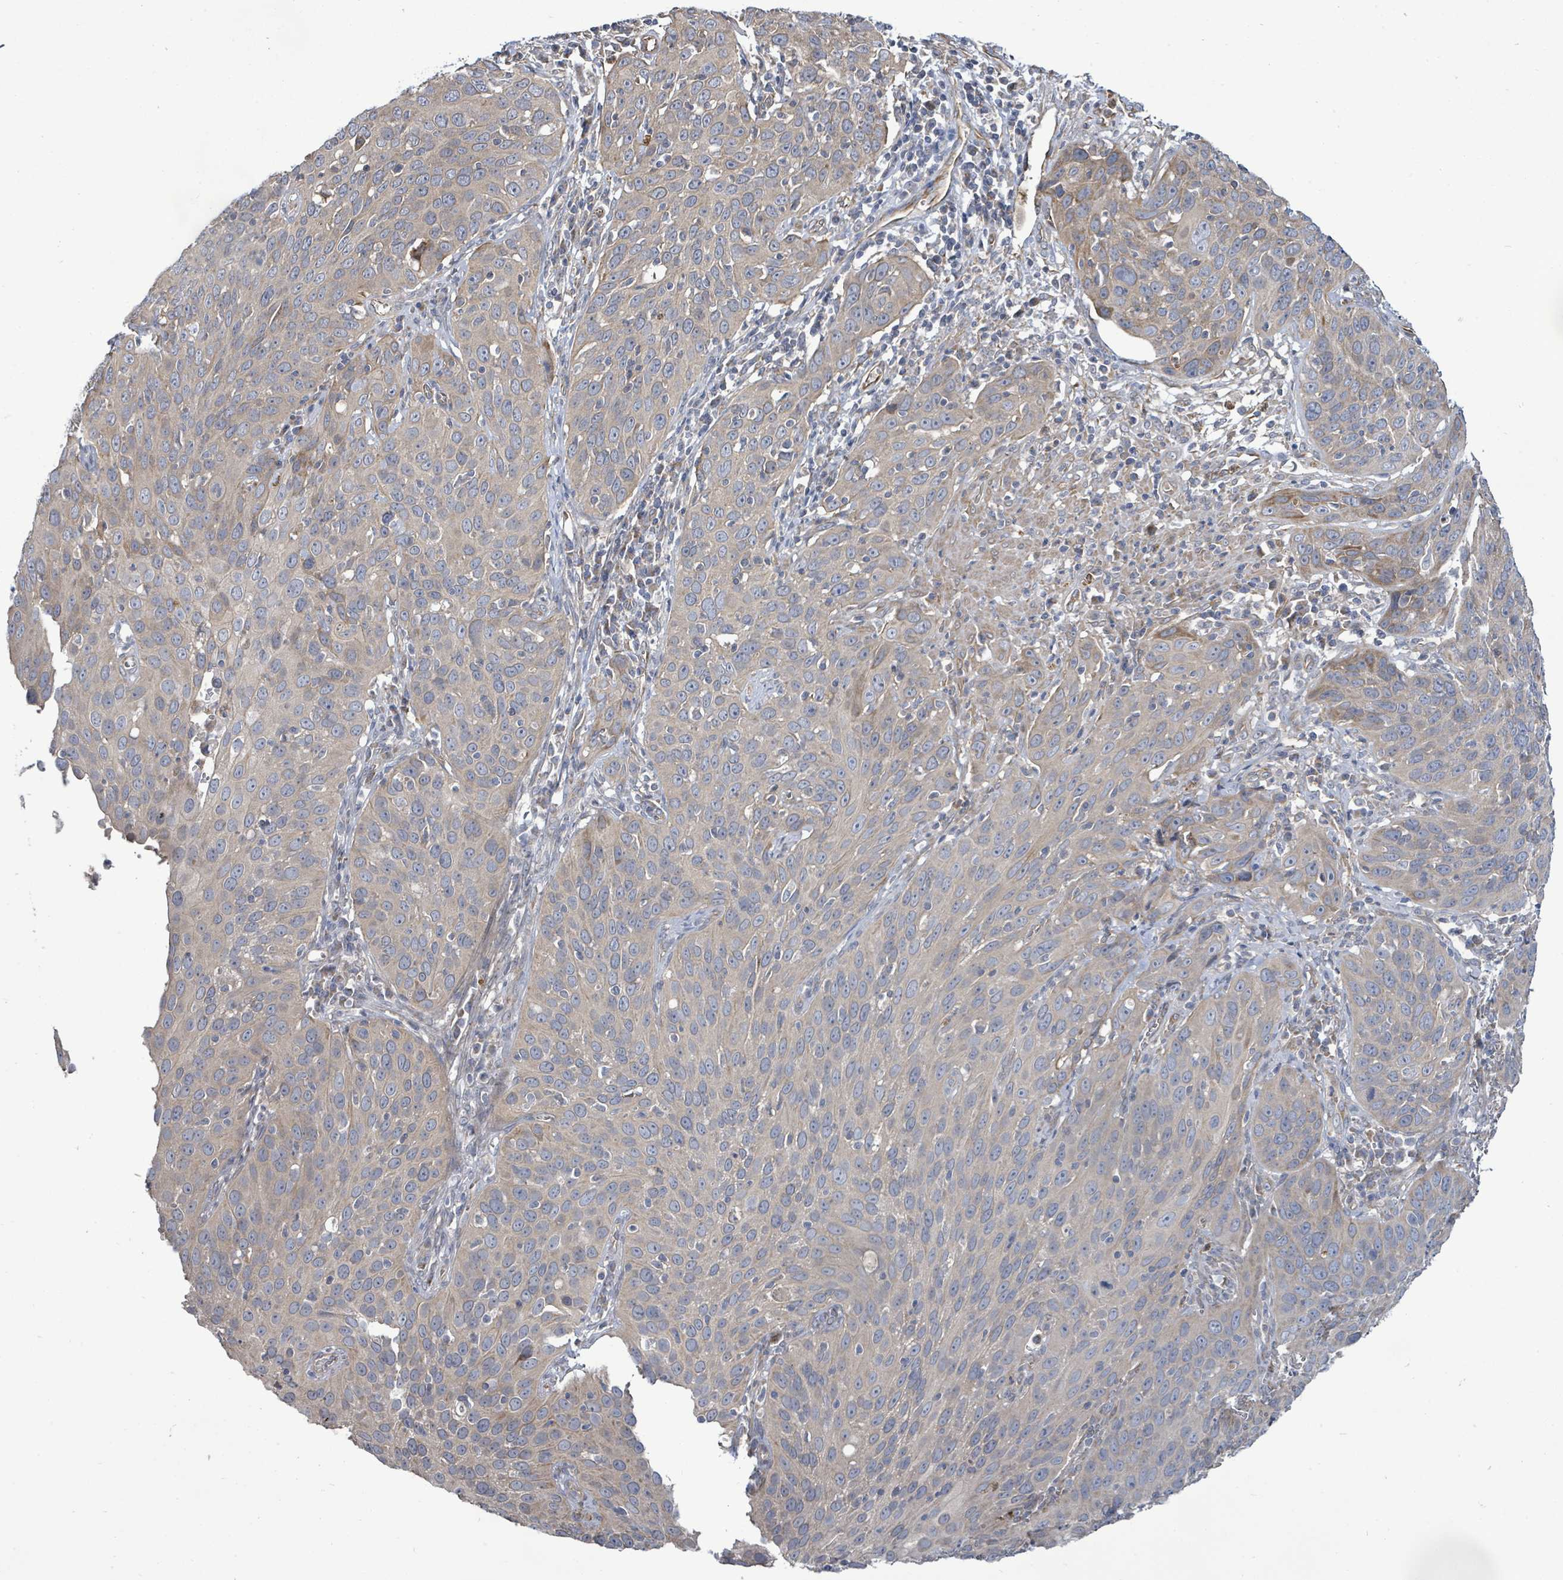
{"staining": {"intensity": "weak", "quantity": "<25%", "location": "cytoplasmic/membranous"}, "tissue": "cervical cancer", "cell_type": "Tumor cells", "image_type": "cancer", "snomed": [{"axis": "morphology", "description": "Squamous cell carcinoma, NOS"}, {"axis": "topography", "description": "Cervix"}], "caption": "An immunohistochemistry micrograph of cervical squamous cell carcinoma is shown. There is no staining in tumor cells of cervical squamous cell carcinoma.", "gene": "KBTBD11", "patient": {"sex": "female", "age": 36}}